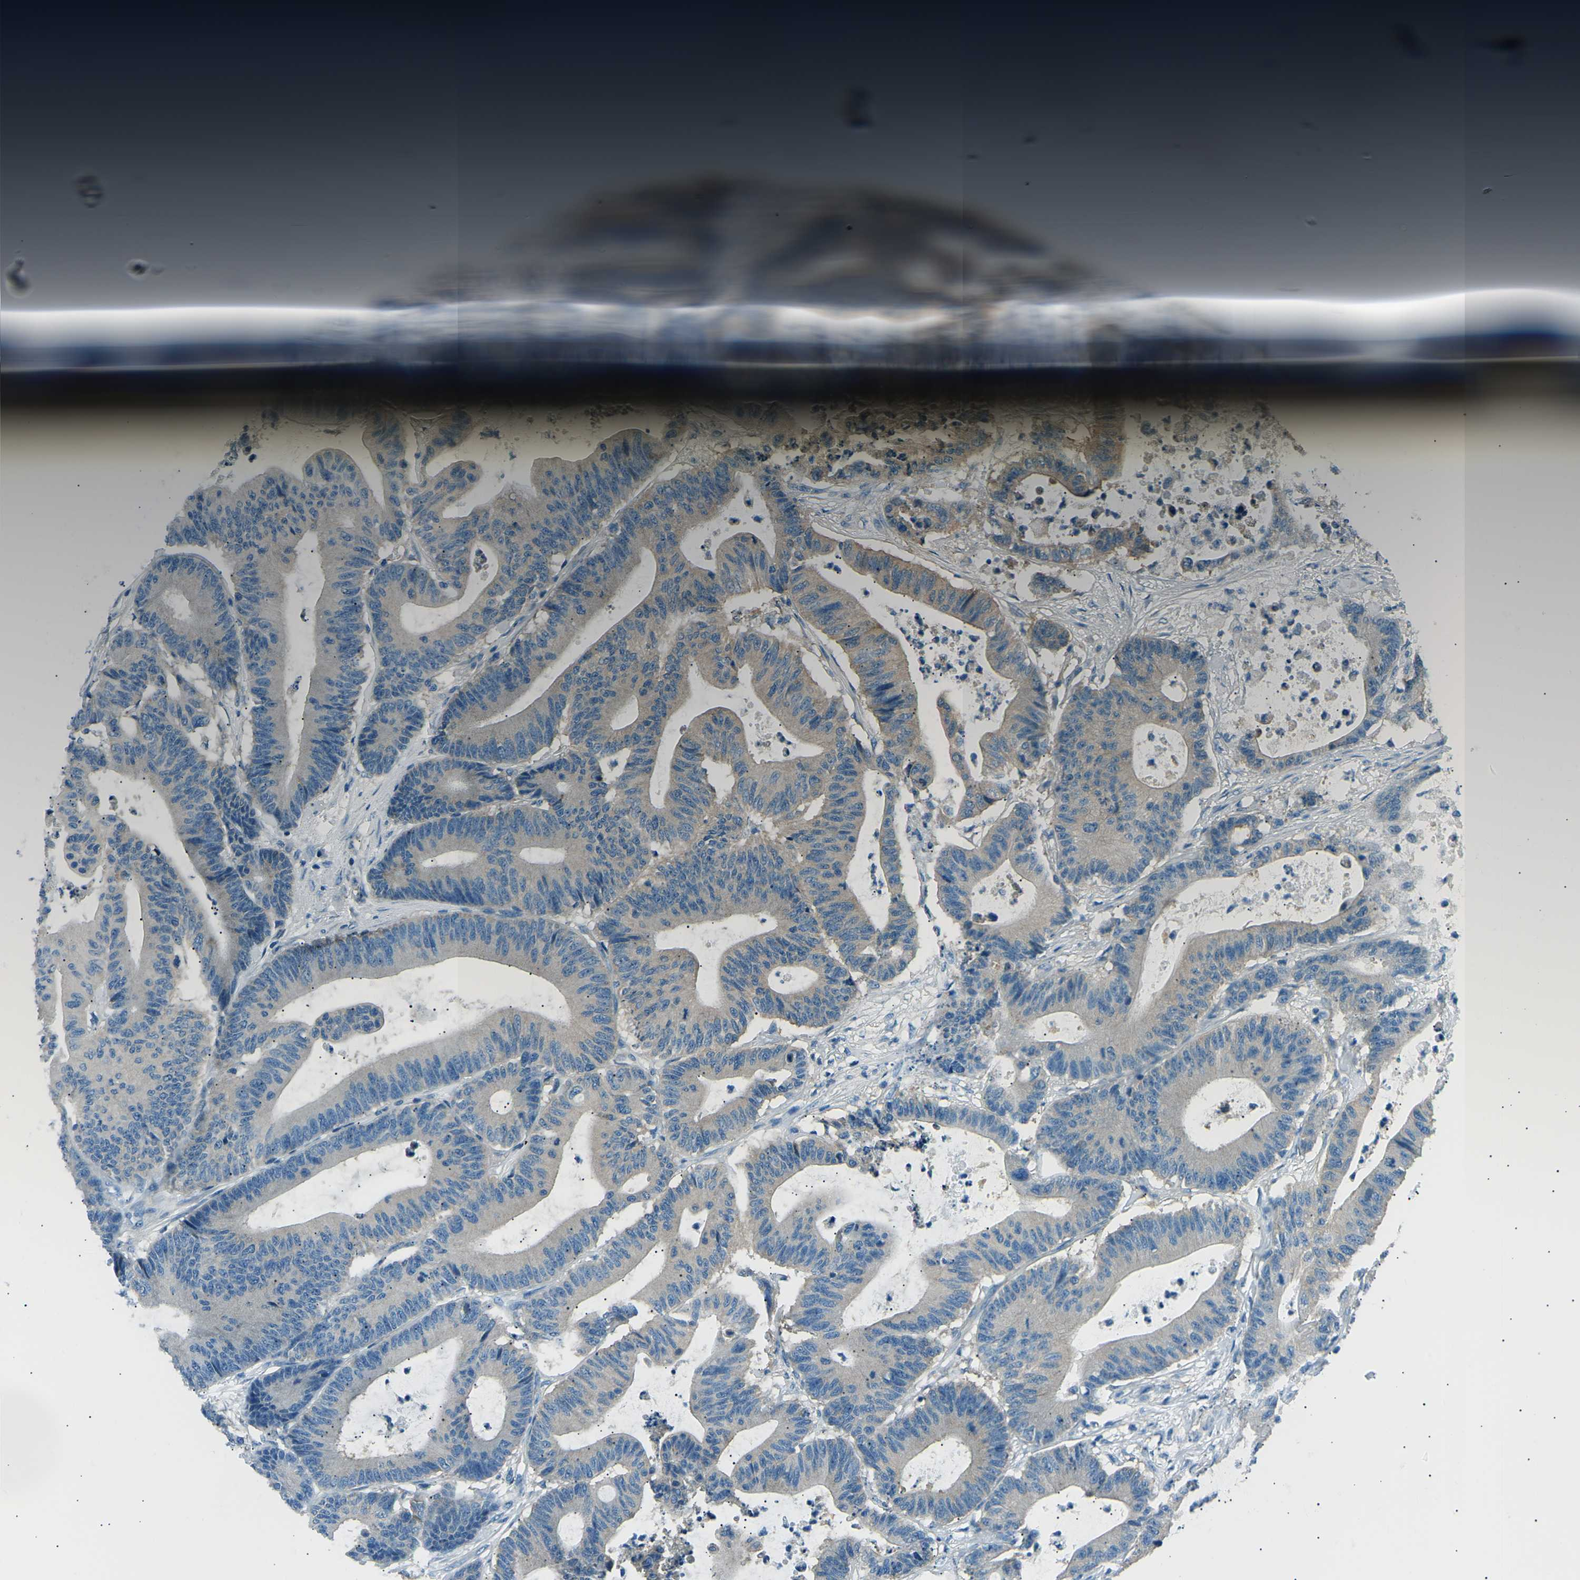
{"staining": {"intensity": "weak", "quantity": "25%-75%", "location": "cytoplasmic/membranous"}, "tissue": "colorectal cancer", "cell_type": "Tumor cells", "image_type": "cancer", "snomed": [{"axis": "morphology", "description": "Adenocarcinoma, NOS"}, {"axis": "topography", "description": "Colon"}], "caption": "Tumor cells exhibit low levels of weak cytoplasmic/membranous positivity in about 25%-75% of cells in adenocarcinoma (colorectal). (brown staining indicates protein expression, while blue staining denotes nuclei).", "gene": "SLK", "patient": {"sex": "female", "age": 84}}